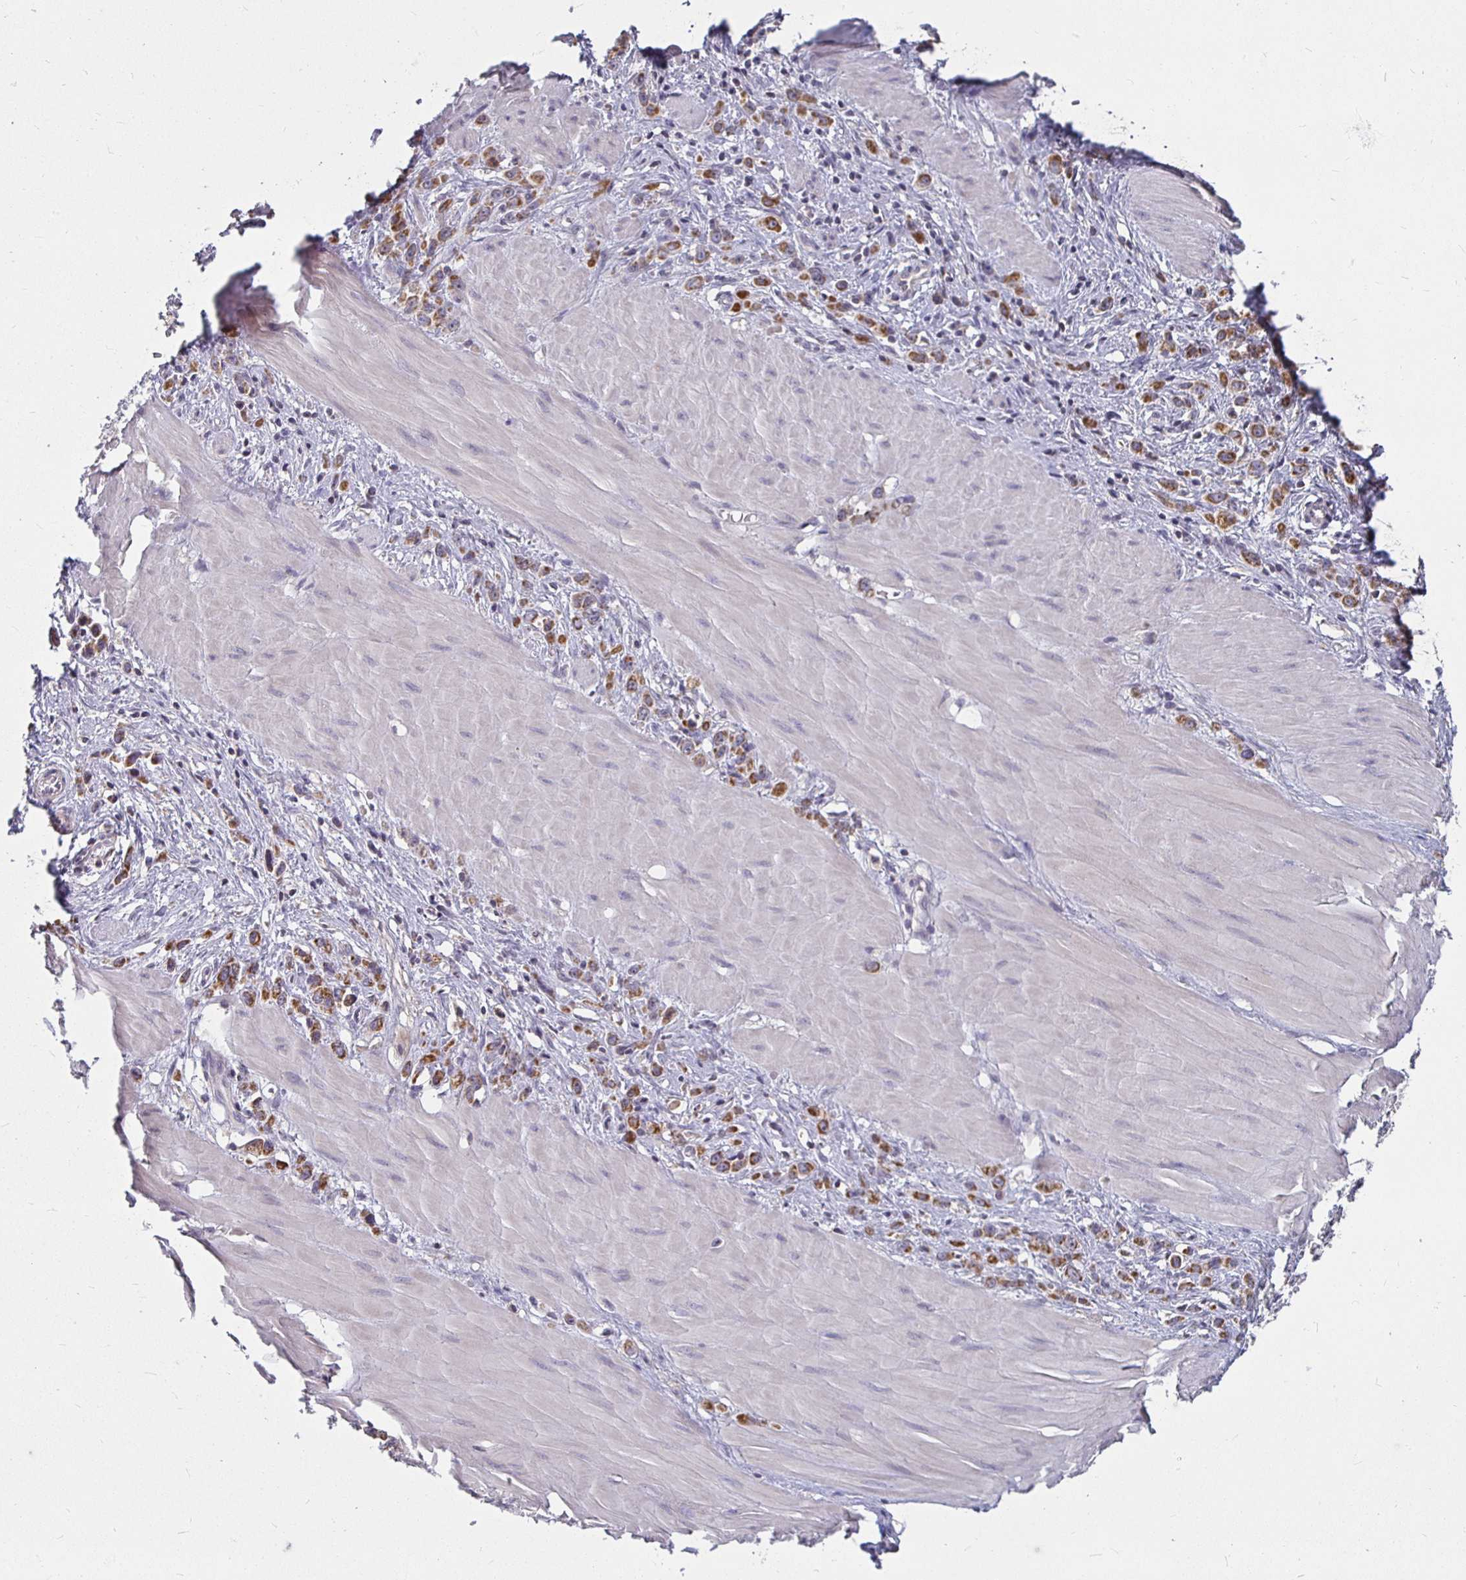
{"staining": {"intensity": "moderate", "quantity": ">75%", "location": "cytoplasmic/membranous"}, "tissue": "stomach cancer", "cell_type": "Tumor cells", "image_type": "cancer", "snomed": [{"axis": "morphology", "description": "Adenocarcinoma, NOS"}, {"axis": "topography", "description": "Stomach"}], "caption": "Immunohistochemistry image of neoplastic tissue: human stomach cancer stained using immunohistochemistry (IHC) reveals medium levels of moderate protein expression localized specifically in the cytoplasmic/membranous of tumor cells, appearing as a cytoplasmic/membranous brown color.", "gene": "RNF144B", "patient": {"sex": "male", "age": 47}}